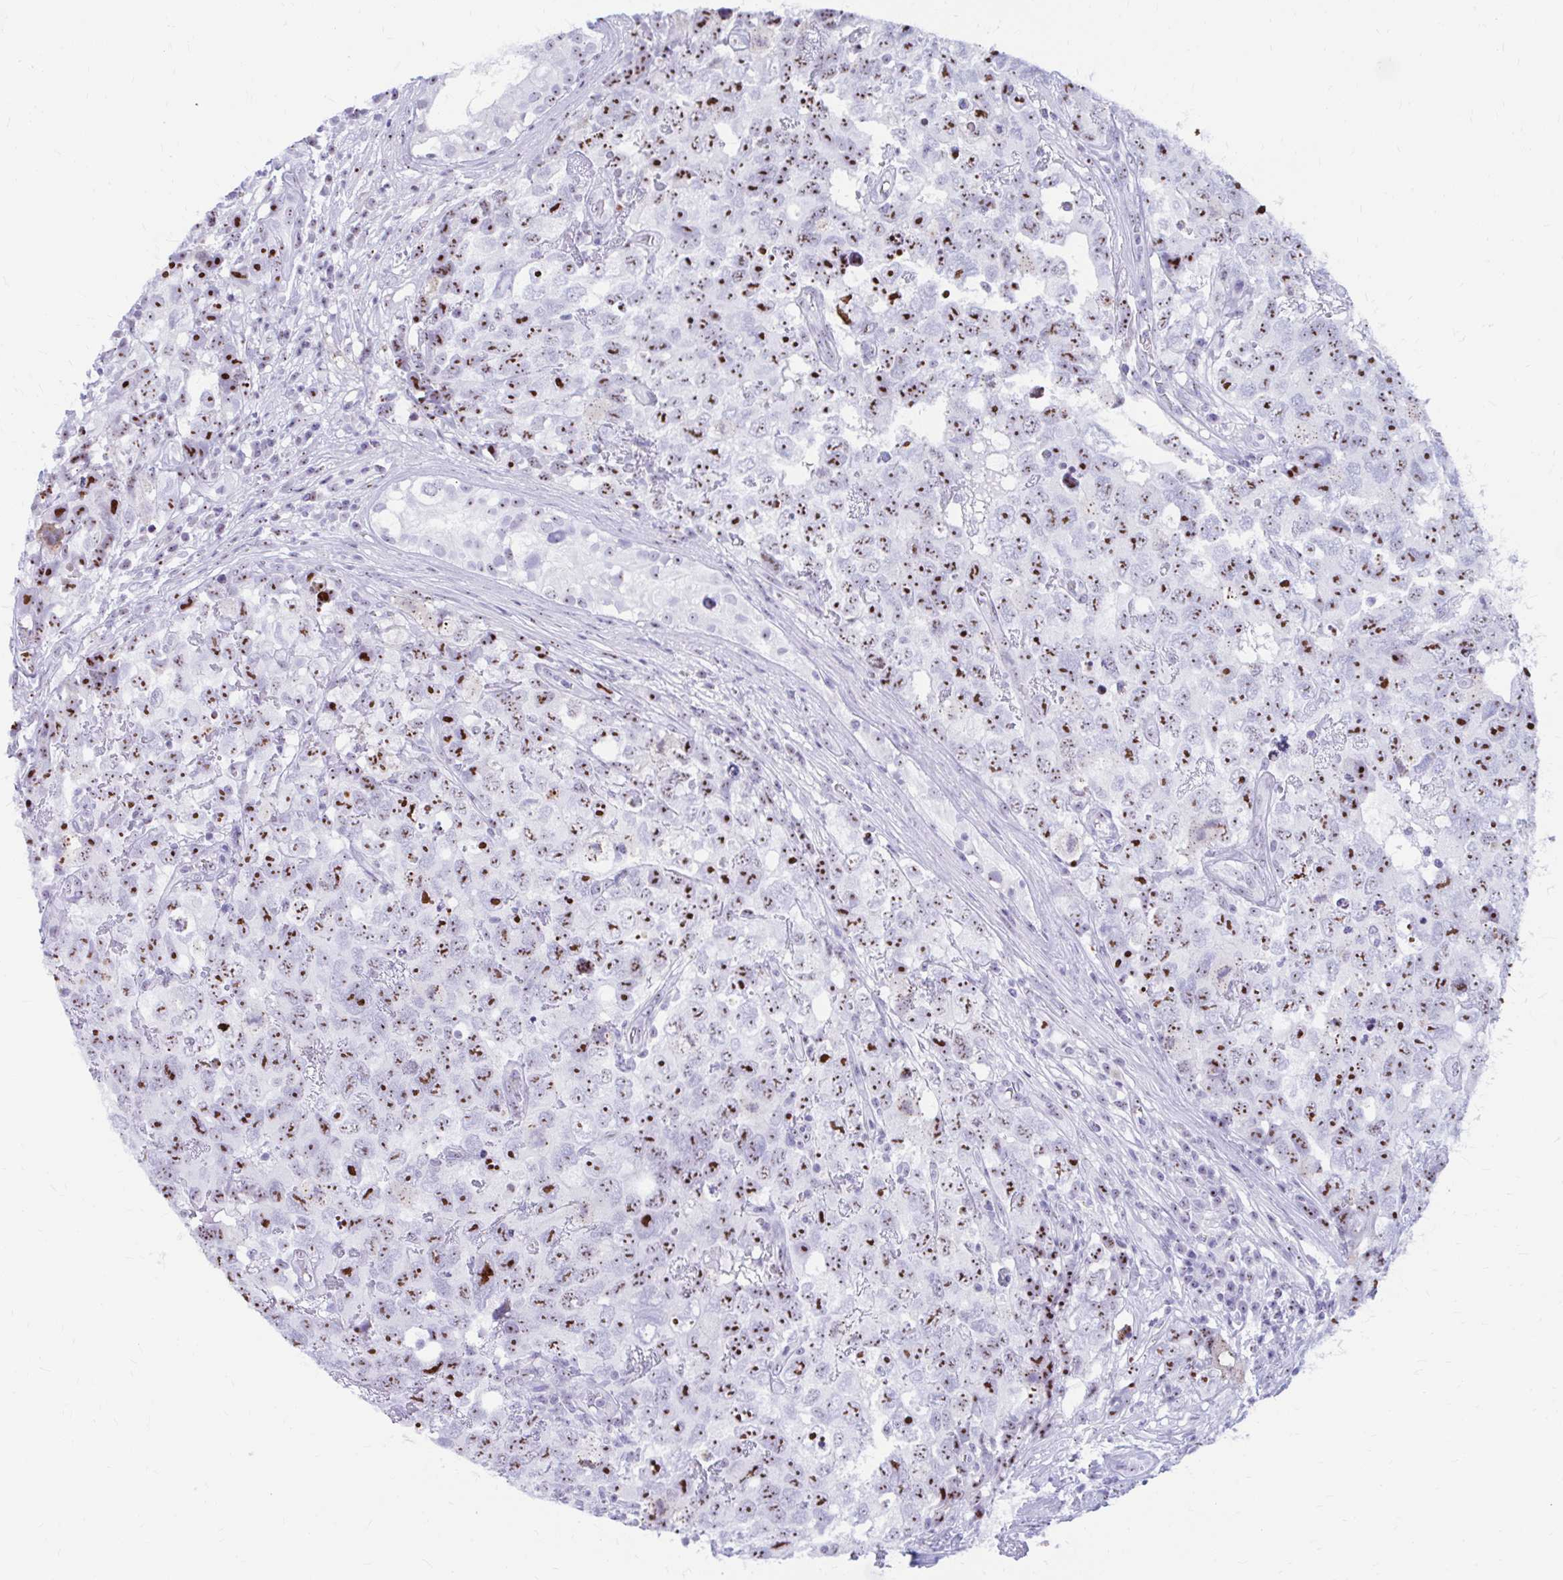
{"staining": {"intensity": "strong", "quantity": "25%-75%", "location": "nuclear"}, "tissue": "testis cancer", "cell_type": "Tumor cells", "image_type": "cancer", "snomed": [{"axis": "morphology", "description": "Carcinoma, Embryonal, NOS"}, {"axis": "topography", "description": "Testis"}], "caption": "This micrograph reveals immunohistochemistry staining of embryonal carcinoma (testis), with high strong nuclear positivity in approximately 25%-75% of tumor cells.", "gene": "FTSJ3", "patient": {"sex": "male", "age": 22}}